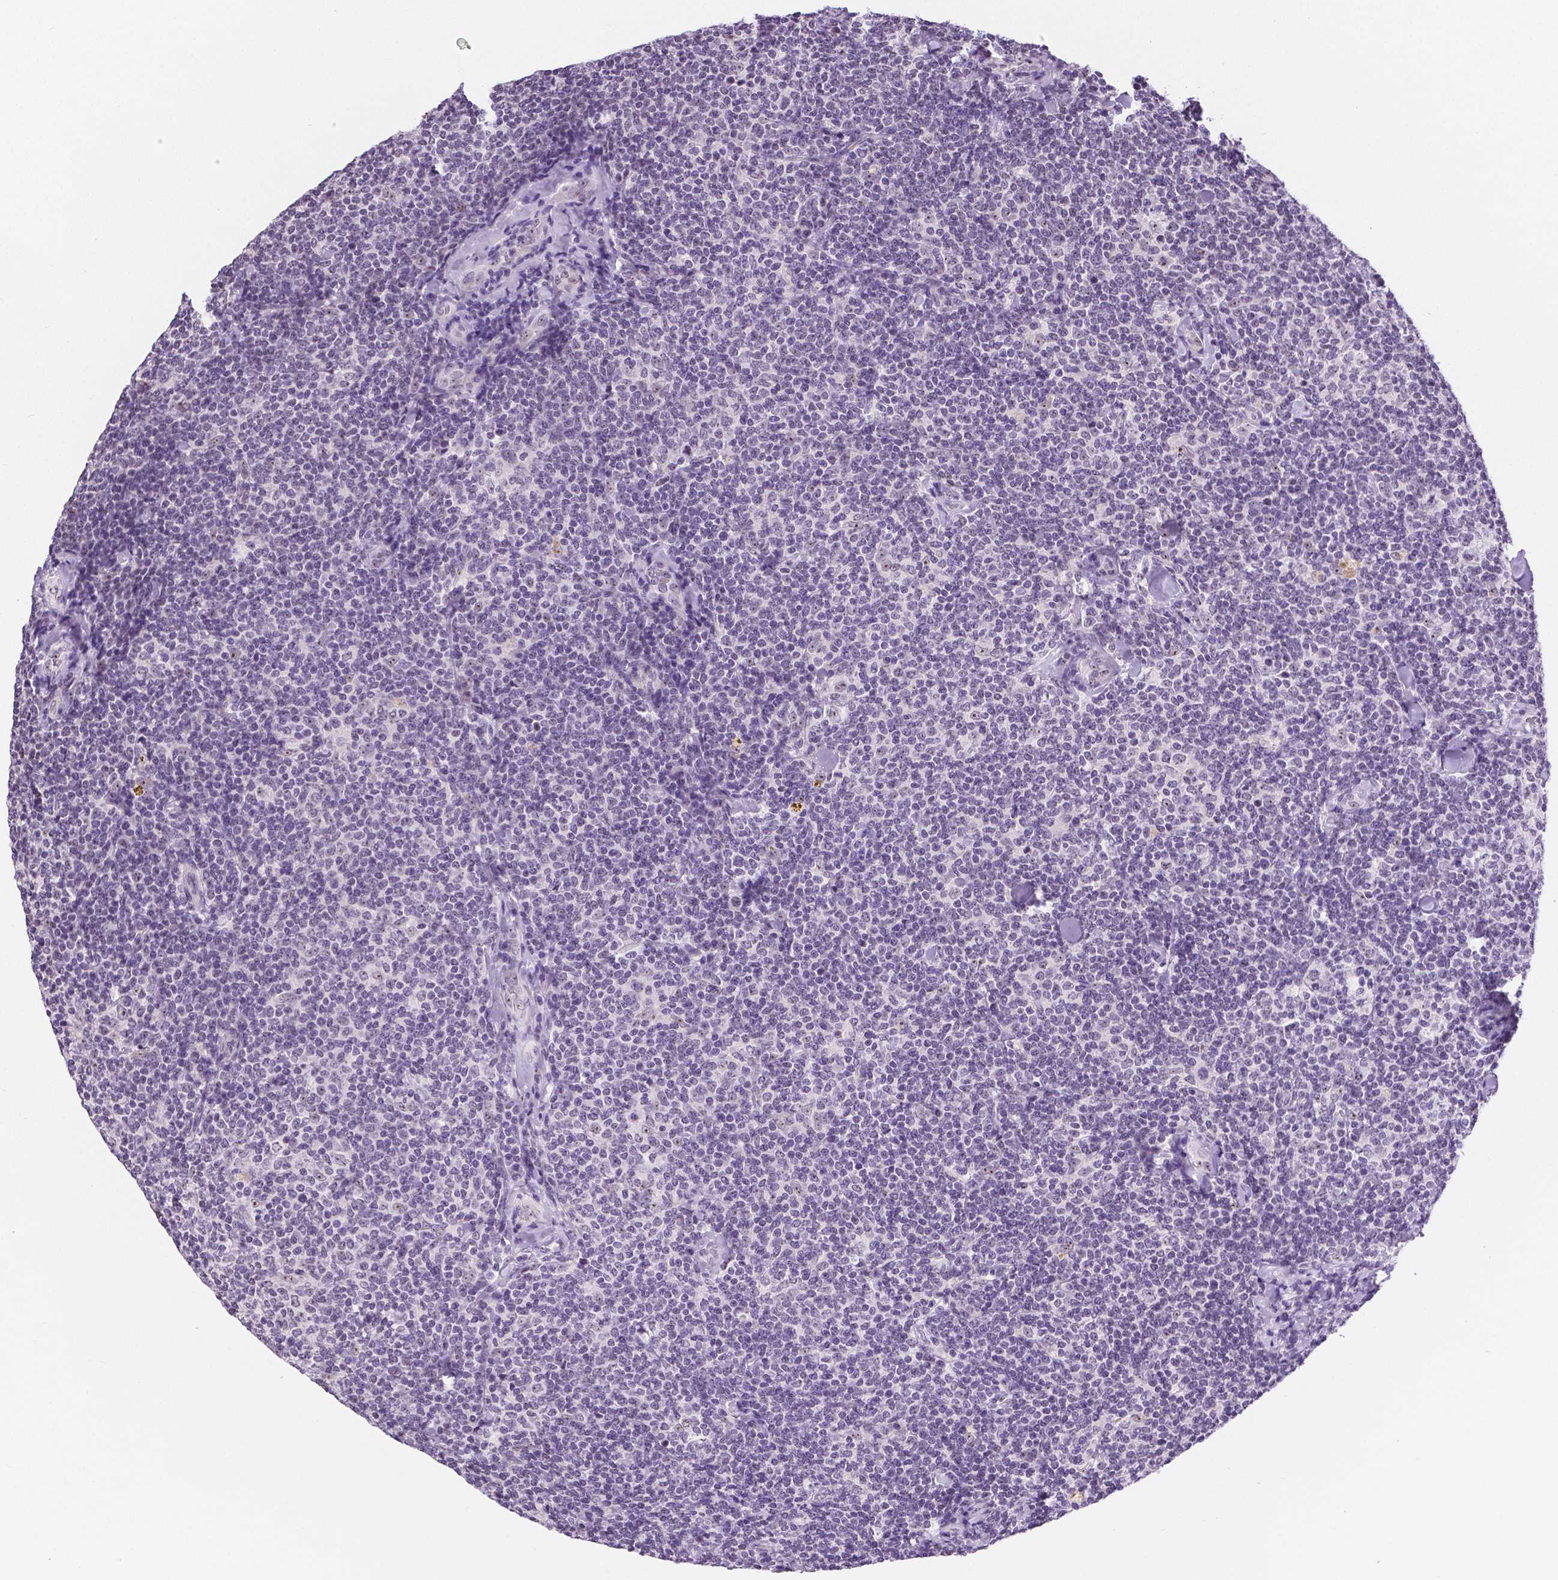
{"staining": {"intensity": "negative", "quantity": "none", "location": "none"}, "tissue": "lymphoma", "cell_type": "Tumor cells", "image_type": "cancer", "snomed": [{"axis": "morphology", "description": "Malignant lymphoma, non-Hodgkin's type, Low grade"}, {"axis": "topography", "description": "Lymph node"}], "caption": "Lymphoma was stained to show a protein in brown. There is no significant expression in tumor cells. The staining is performed using DAB (3,3'-diaminobenzidine) brown chromogen with nuclei counter-stained in using hematoxylin.", "gene": "NHP2", "patient": {"sex": "female", "age": 56}}